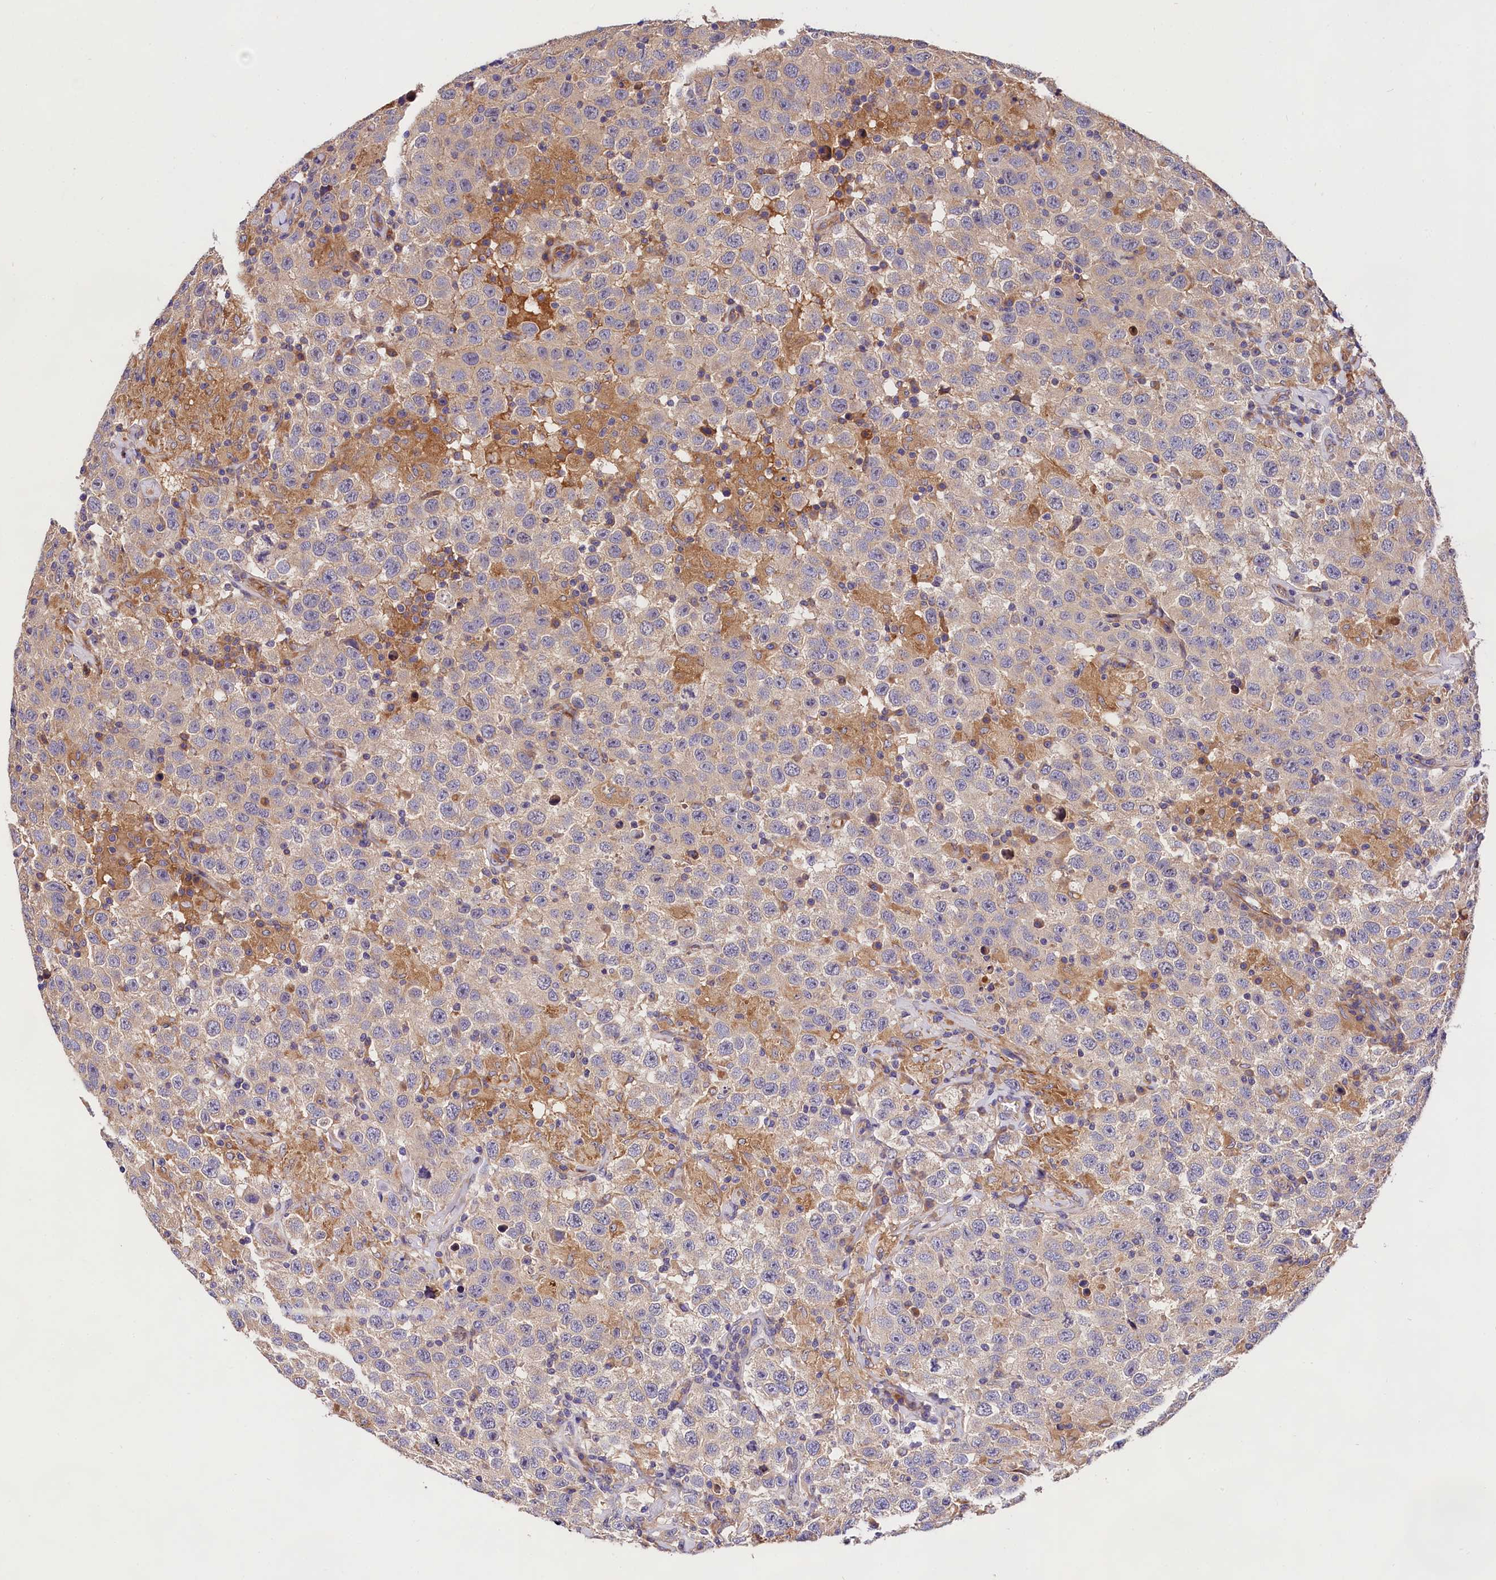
{"staining": {"intensity": "negative", "quantity": "none", "location": "none"}, "tissue": "testis cancer", "cell_type": "Tumor cells", "image_type": "cancer", "snomed": [{"axis": "morphology", "description": "Seminoma, NOS"}, {"axis": "topography", "description": "Testis"}], "caption": "Tumor cells show no significant positivity in testis cancer (seminoma). Brightfield microscopy of IHC stained with DAB (brown) and hematoxylin (blue), captured at high magnification.", "gene": "SPG11", "patient": {"sex": "male", "age": 41}}